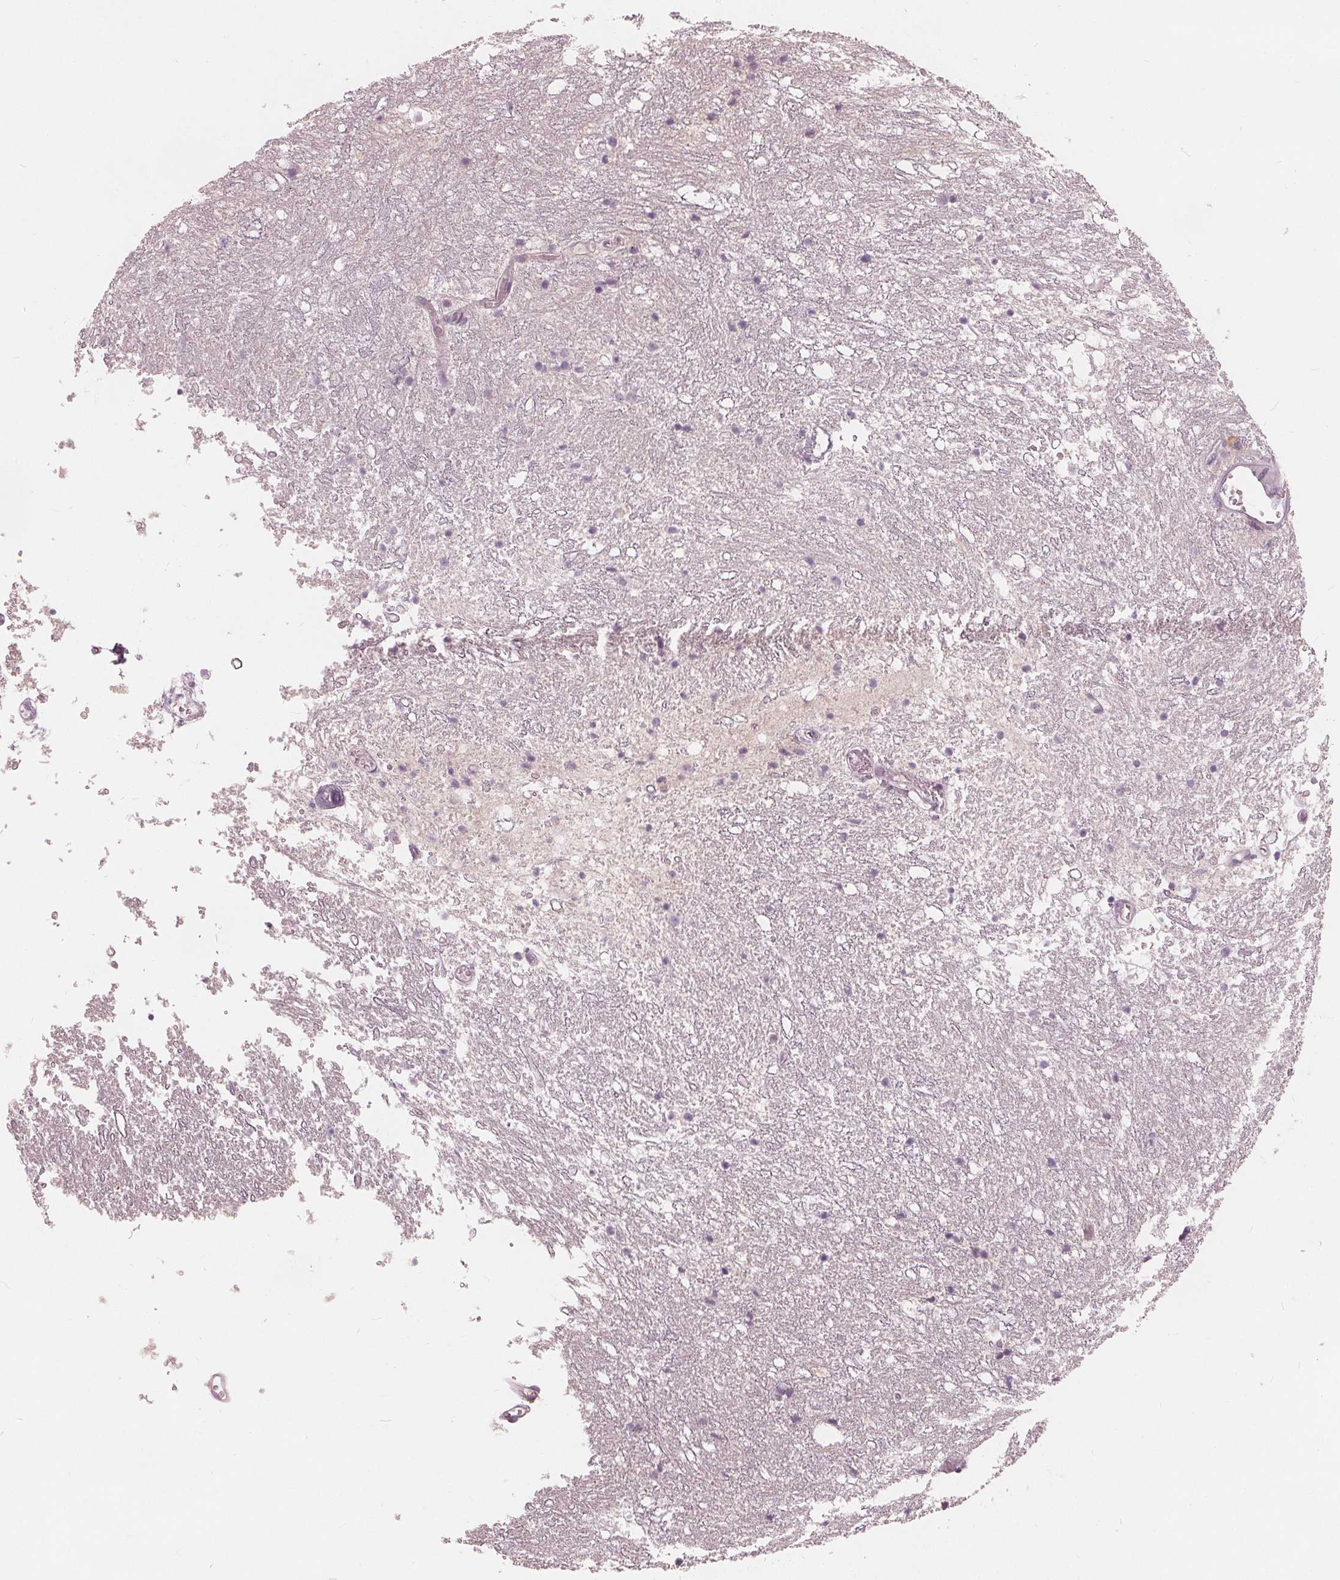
{"staining": {"intensity": "negative", "quantity": "none", "location": "none"}, "tissue": "hippocampus", "cell_type": "Glial cells", "image_type": "normal", "snomed": [{"axis": "morphology", "description": "Normal tissue, NOS"}, {"axis": "topography", "description": "Hippocampus"}], "caption": "Immunohistochemistry of normal hippocampus exhibits no staining in glial cells.", "gene": "SAT2", "patient": {"sex": "female", "age": 52}}